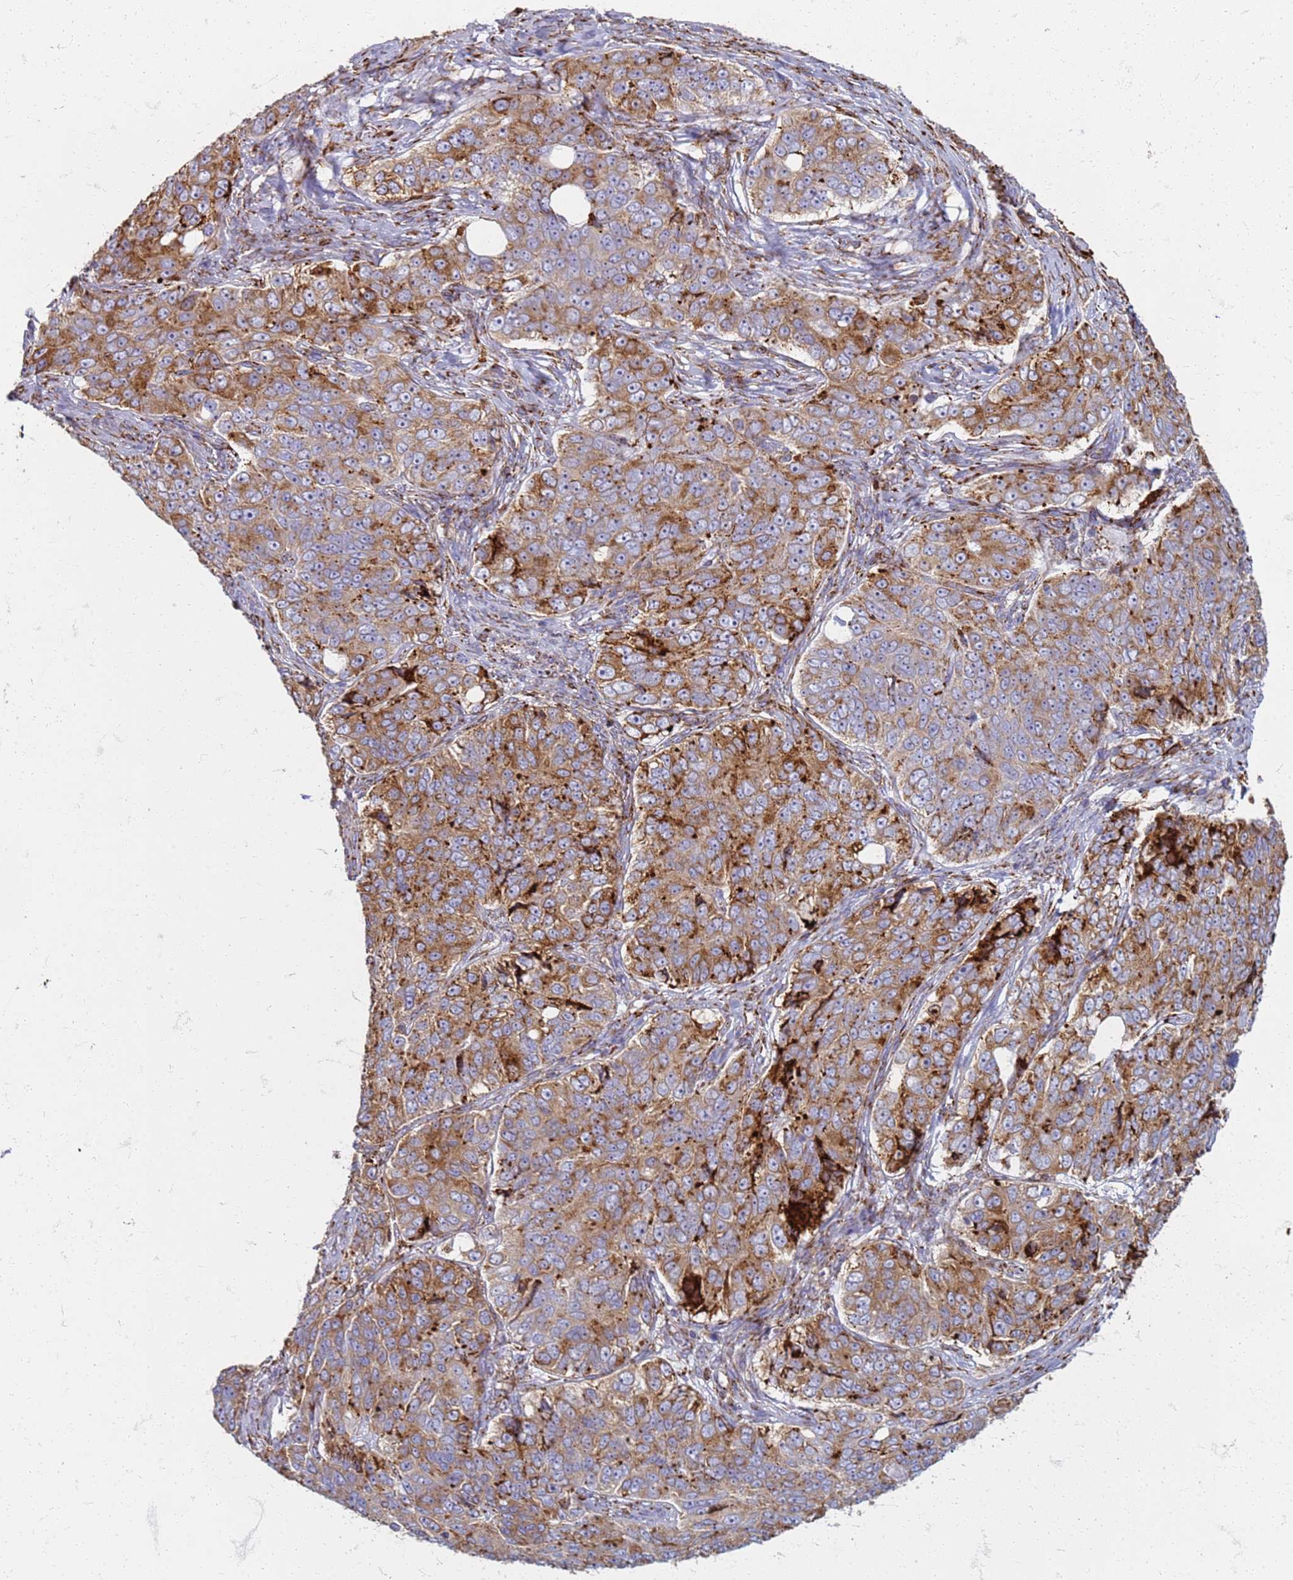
{"staining": {"intensity": "moderate", "quantity": ">75%", "location": "cytoplasmic/membranous"}, "tissue": "ovarian cancer", "cell_type": "Tumor cells", "image_type": "cancer", "snomed": [{"axis": "morphology", "description": "Carcinoma, endometroid"}, {"axis": "topography", "description": "Ovary"}], "caption": "There is medium levels of moderate cytoplasmic/membranous positivity in tumor cells of endometroid carcinoma (ovarian), as demonstrated by immunohistochemical staining (brown color).", "gene": "PDK3", "patient": {"sex": "female", "age": 51}}